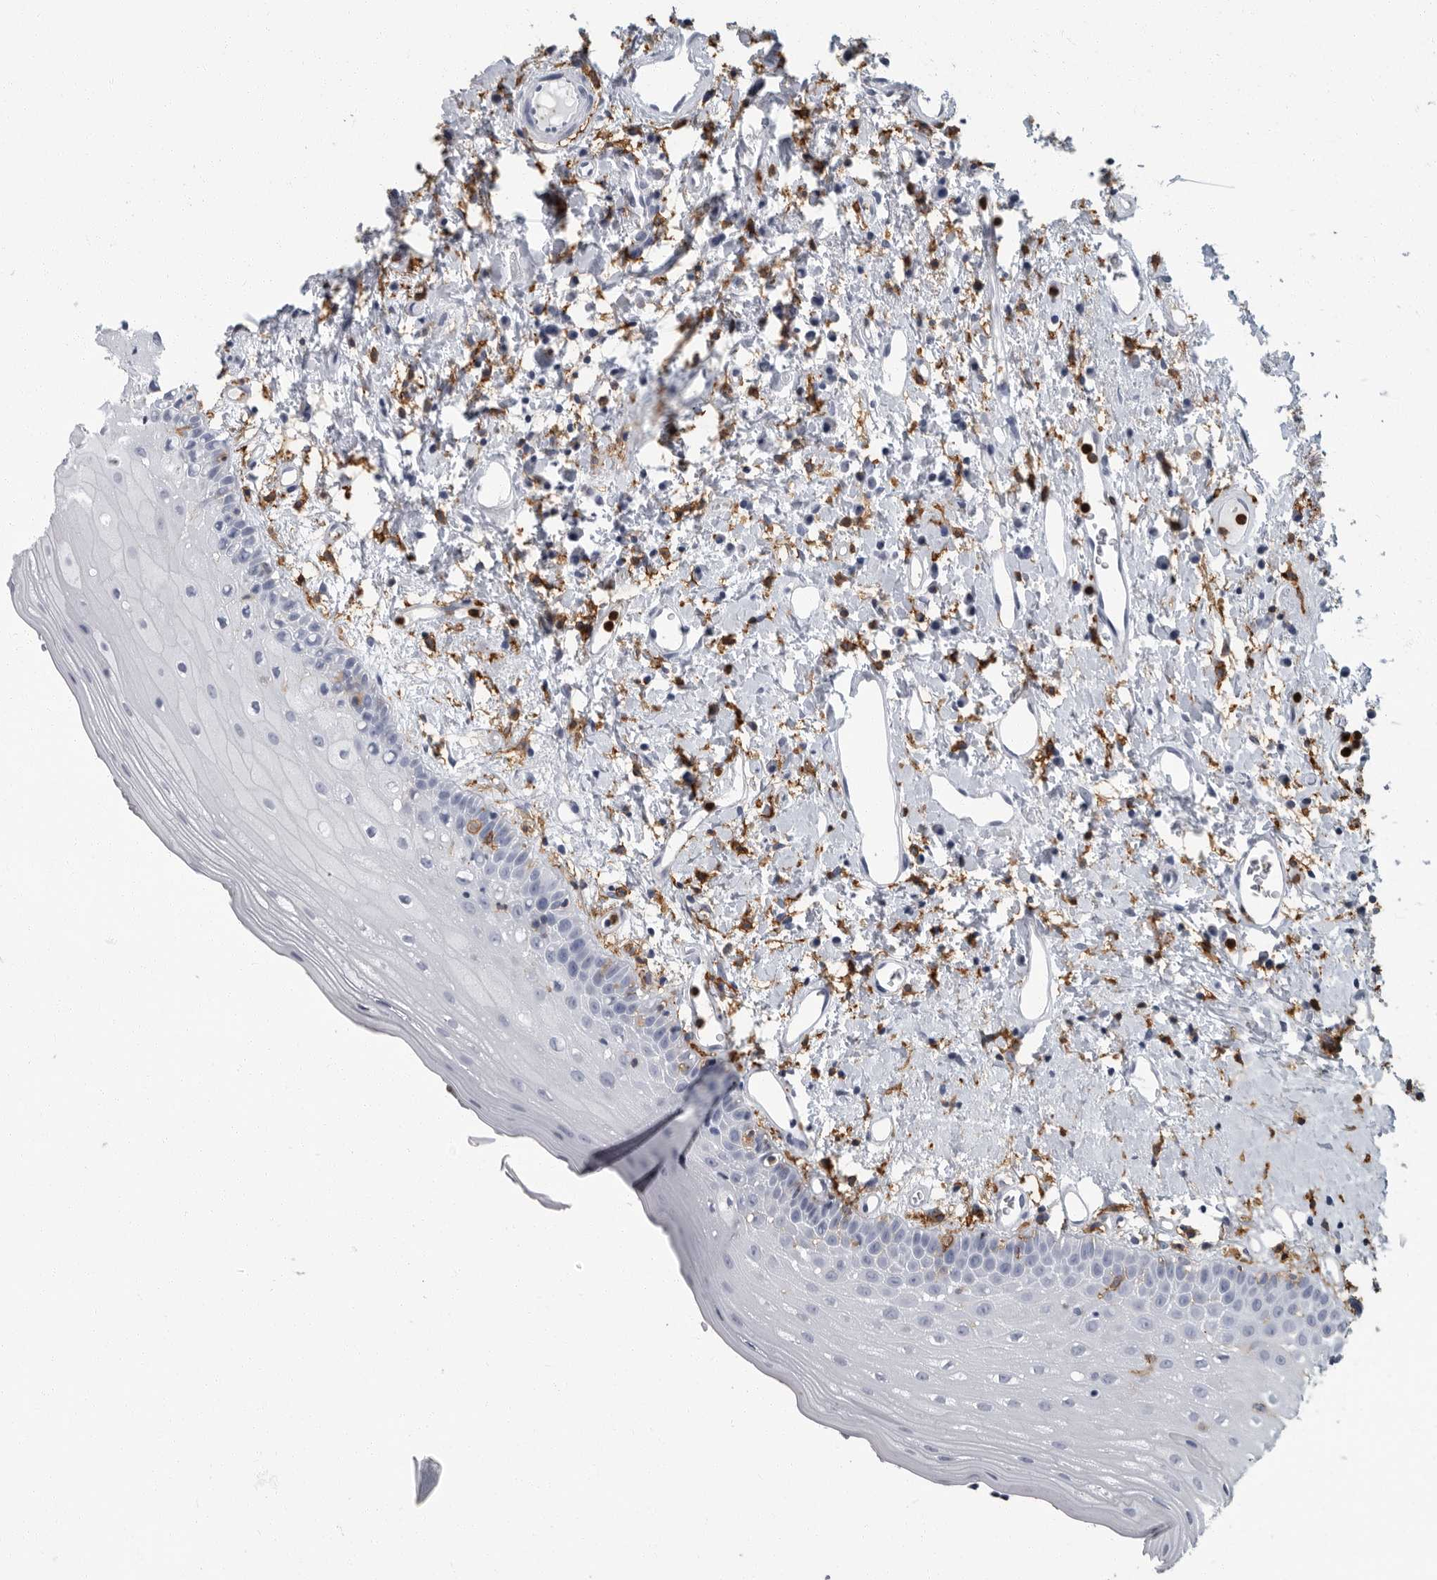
{"staining": {"intensity": "negative", "quantity": "none", "location": "none"}, "tissue": "oral mucosa", "cell_type": "Squamous epithelial cells", "image_type": "normal", "snomed": [{"axis": "morphology", "description": "Normal tissue, NOS"}, {"axis": "topography", "description": "Oral tissue"}], "caption": "Normal oral mucosa was stained to show a protein in brown. There is no significant positivity in squamous epithelial cells.", "gene": "FCER1G", "patient": {"sex": "female", "age": 76}}